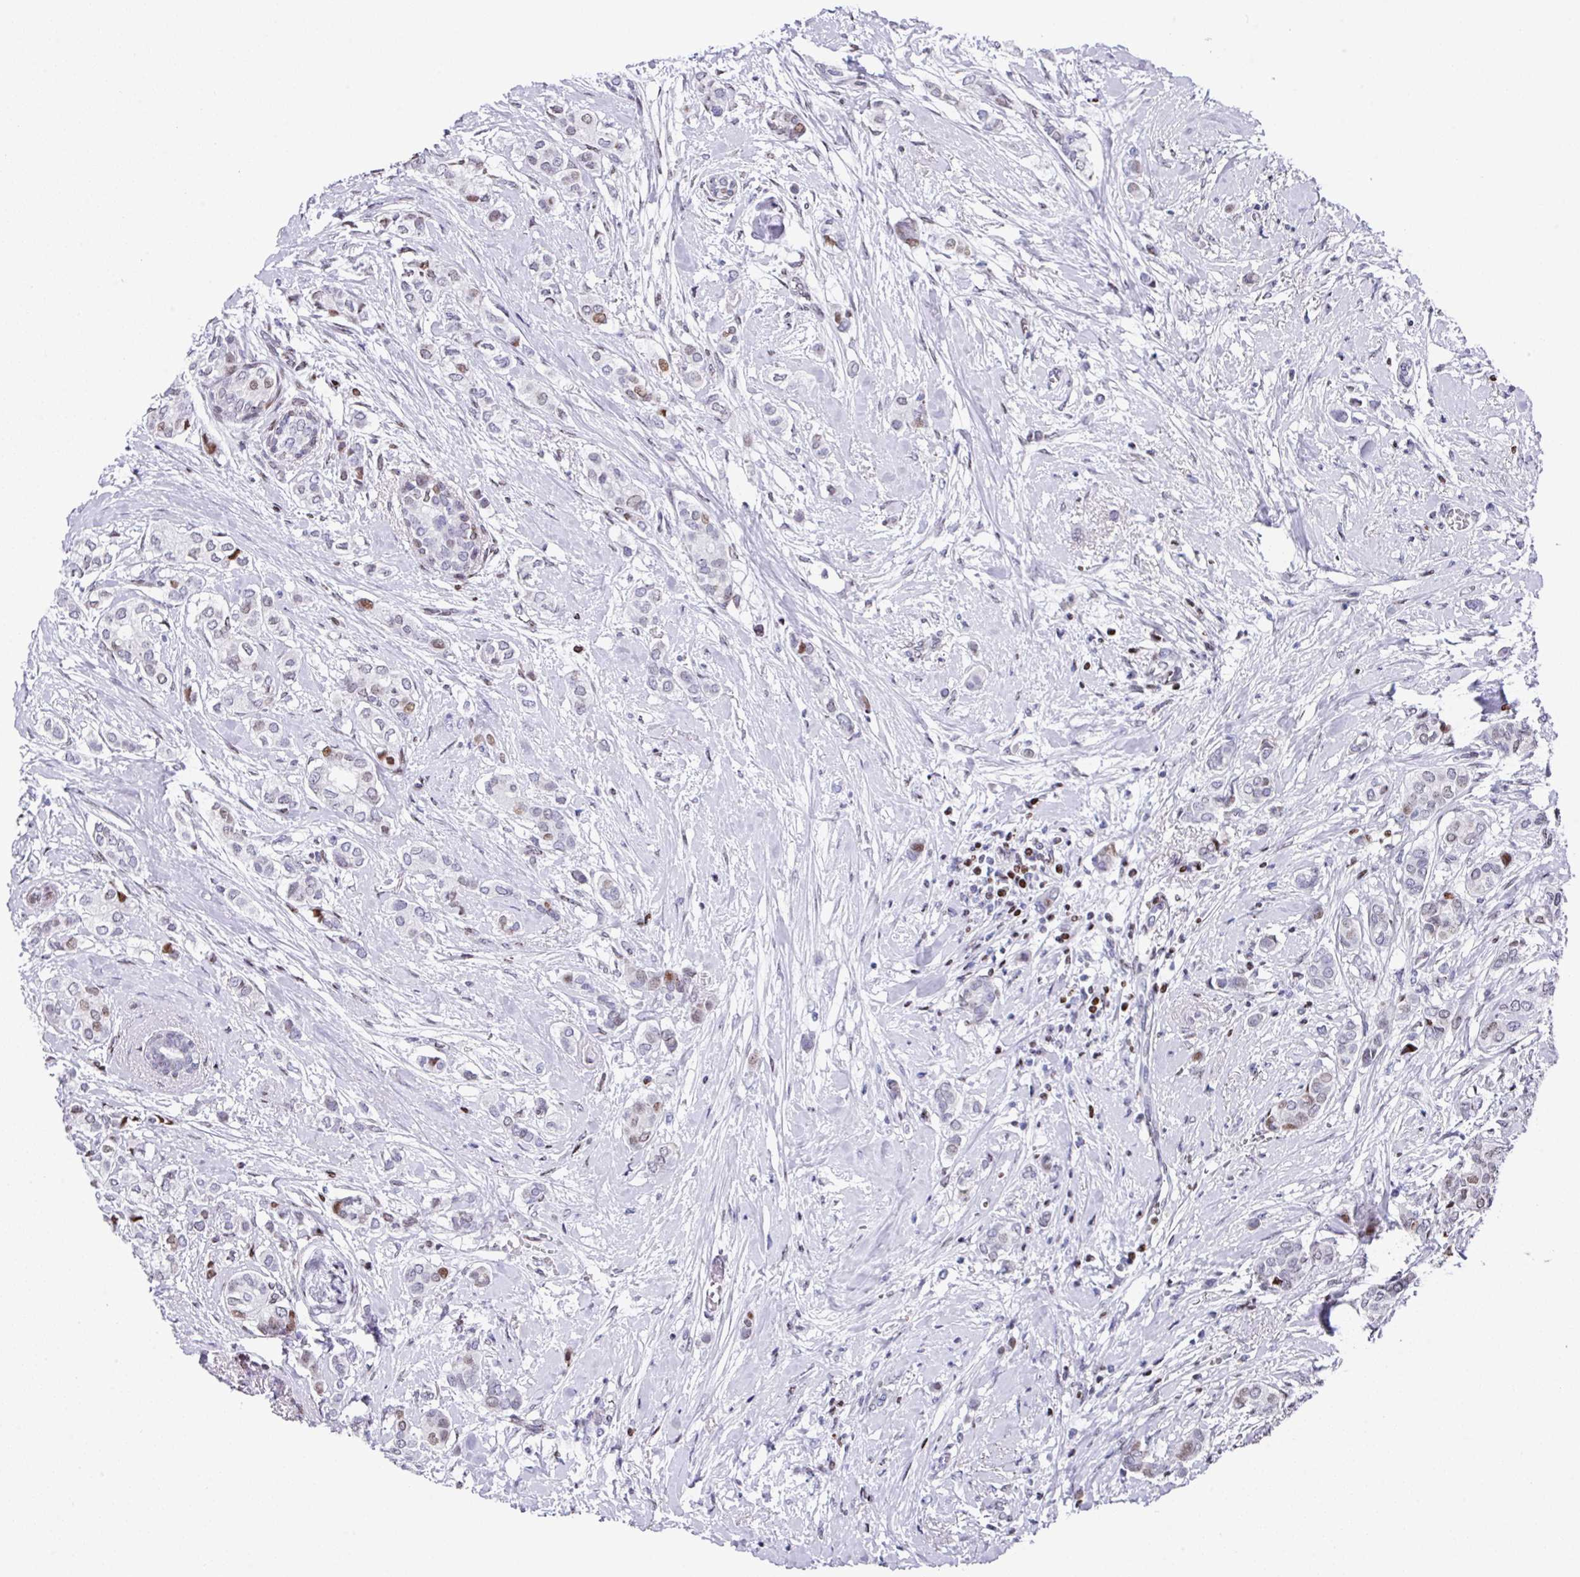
{"staining": {"intensity": "moderate", "quantity": "<25%", "location": "nuclear"}, "tissue": "breast cancer", "cell_type": "Tumor cells", "image_type": "cancer", "snomed": [{"axis": "morphology", "description": "Duct carcinoma"}, {"axis": "topography", "description": "Breast"}], "caption": "Approximately <25% of tumor cells in breast cancer exhibit moderate nuclear protein staining as visualized by brown immunohistochemical staining.", "gene": "TCF3", "patient": {"sex": "female", "age": 73}}